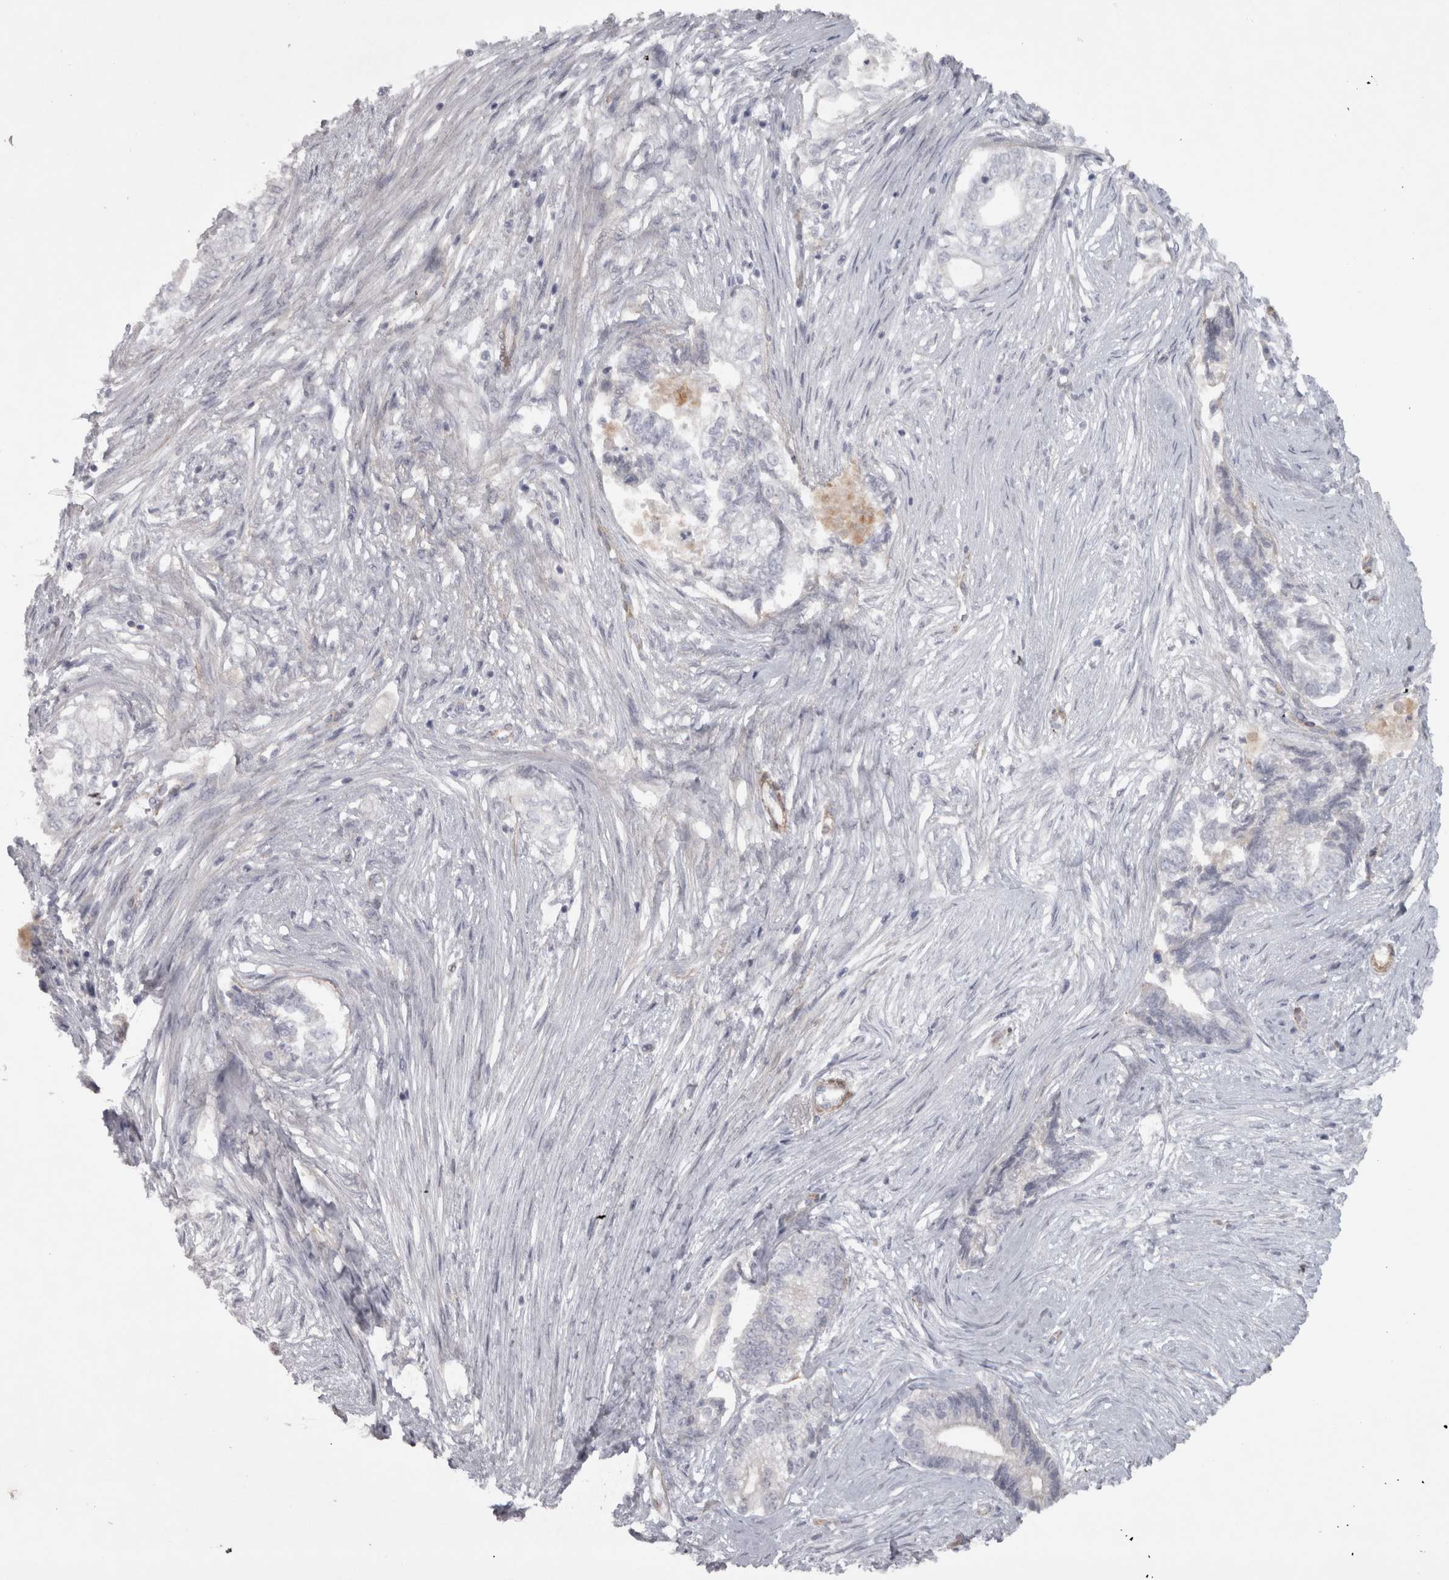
{"staining": {"intensity": "weak", "quantity": "<25%", "location": "cytoplasmic/membranous"}, "tissue": "pancreatic cancer", "cell_type": "Tumor cells", "image_type": "cancer", "snomed": [{"axis": "morphology", "description": "Adenocarcinoma, NOS"}, {"axis": "topography", "description": "Pancreas"}], "caption": "Protein analysis of pancreatic cancer demonstrates no significant staining in tumor cells.", "gene": "PPP1R12B", "patient": {"sex": "male", "age": 72}}